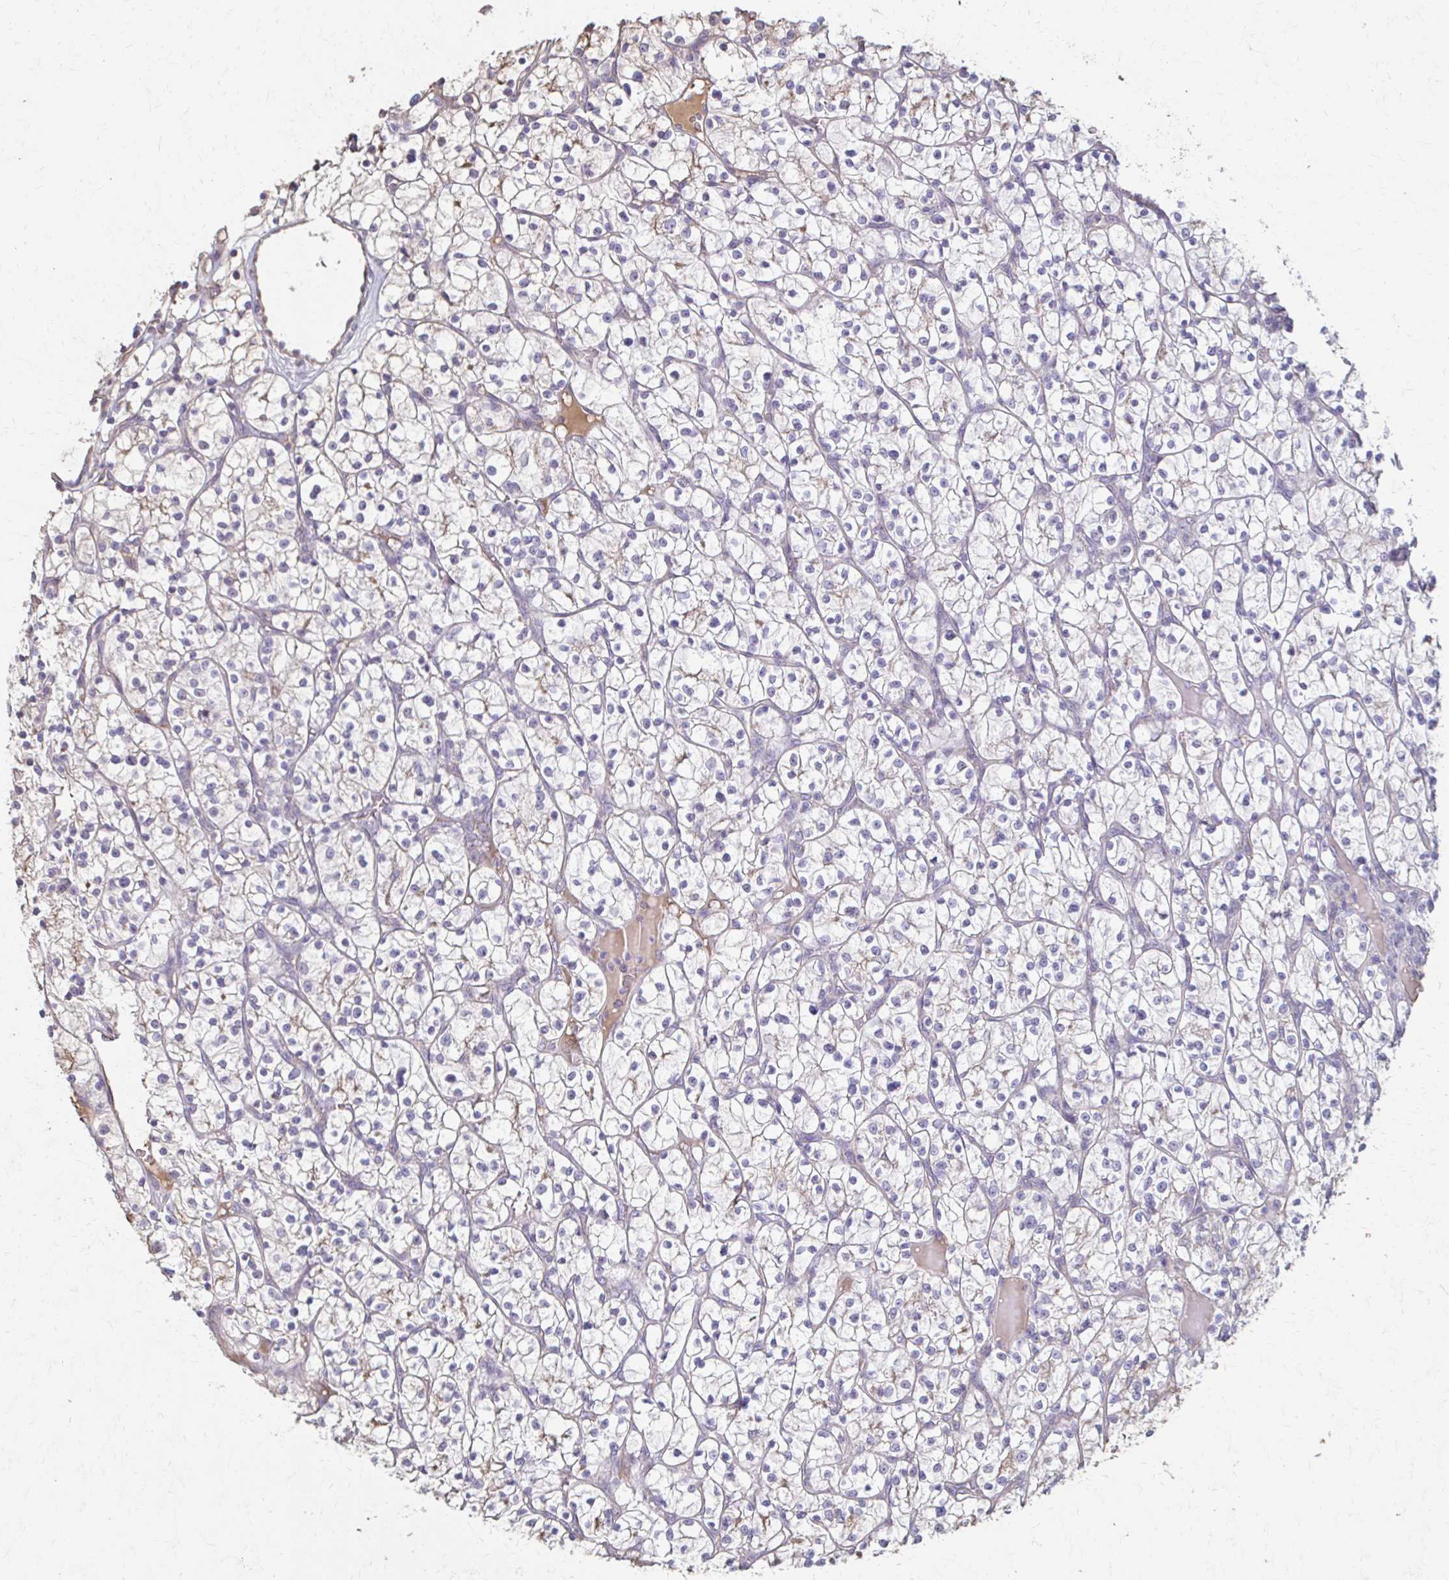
{"staining": {"intensity": "negative", "quantity": "none", "location": "none"}, "tissue": "renal cancer", "cell_type": "Tumor cells", "image_type": "cancer", "snomed": [{"axis": "morphology", "description": "Adenocarcinoma, NOS"}, {"axis": "topography", "description": "Kidney"}], "caption": "An image of renal cancer stained for a protein displays no brown staining in tumor cells.", "gene": "IL18BP", "patient": {"sex": "female", "age": 64}}